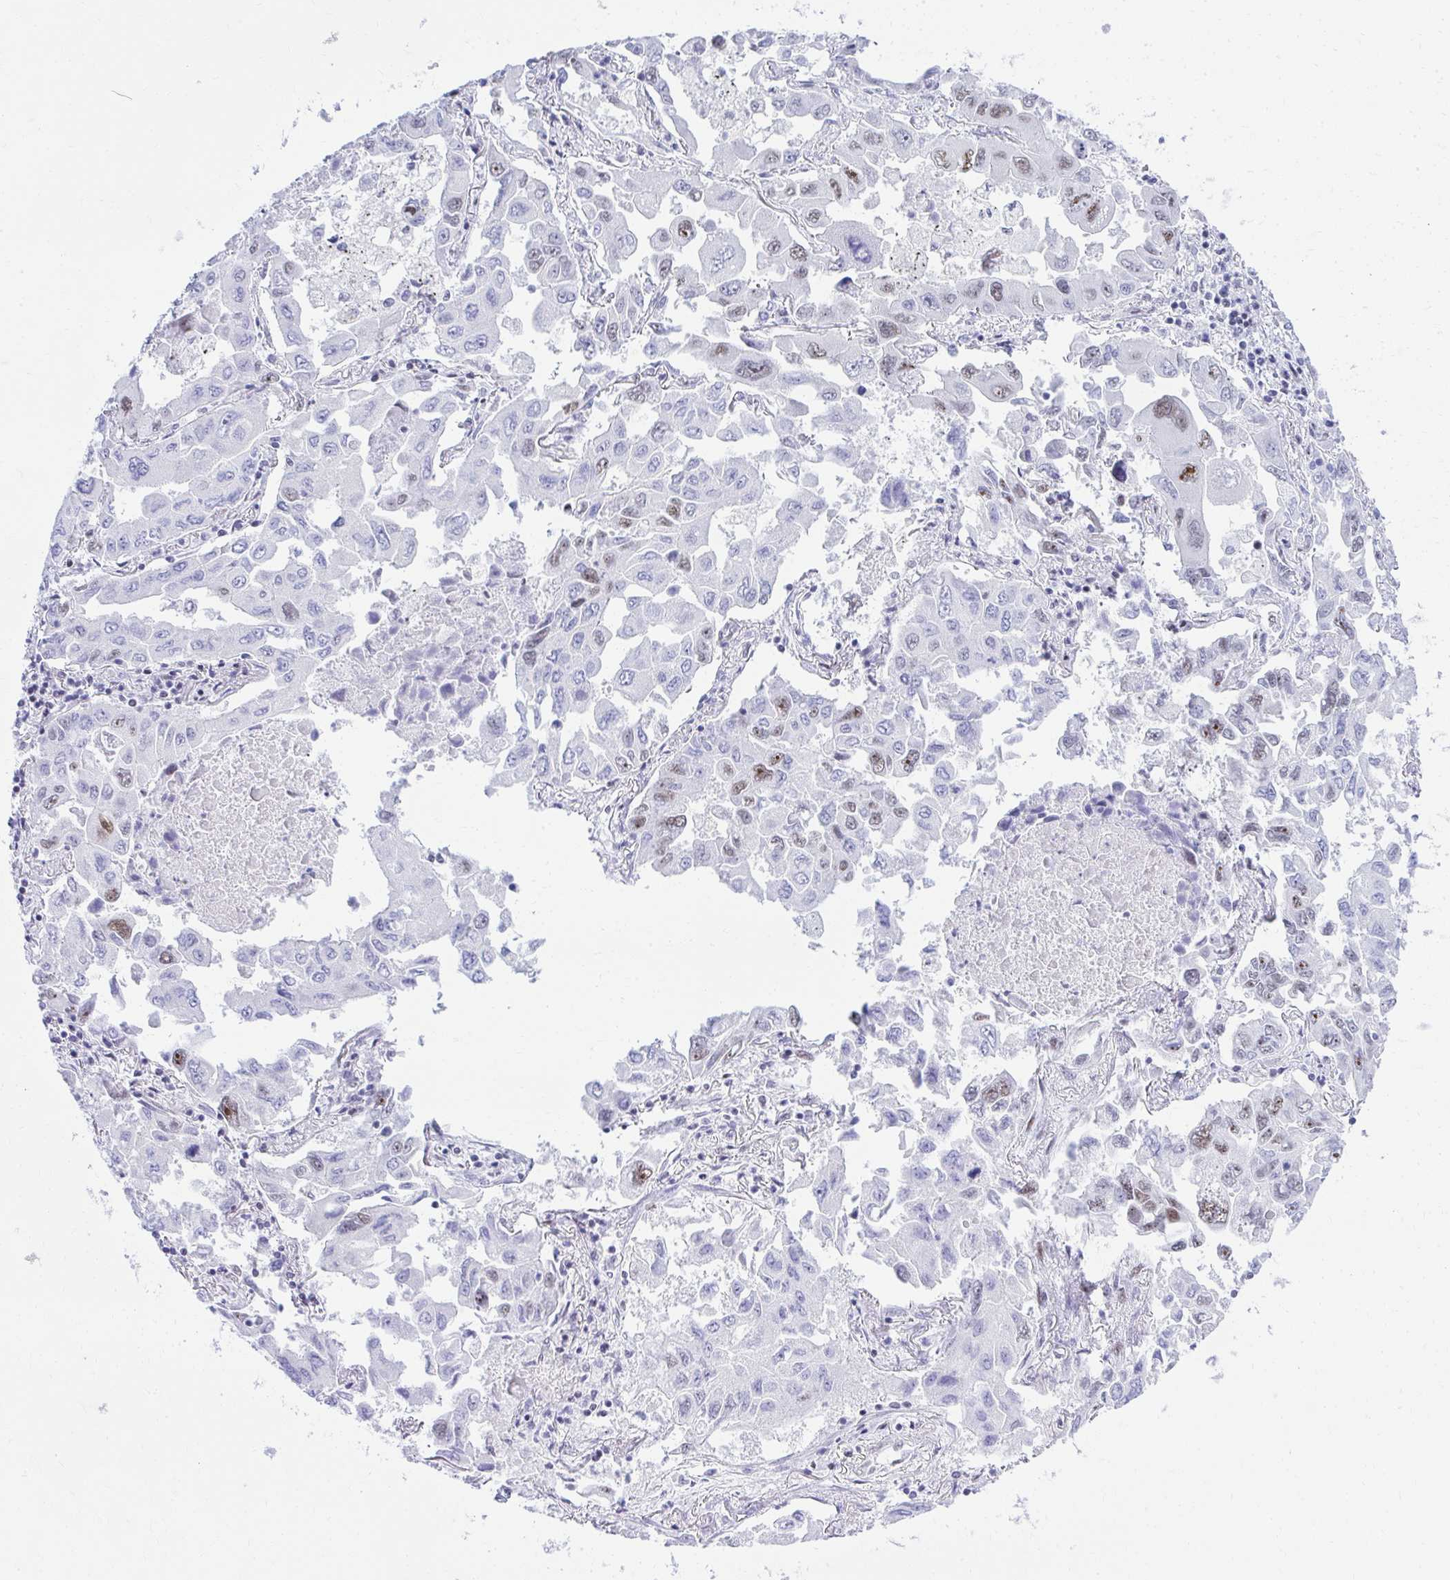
{"staining": {"intensity": "moderate", "quantity": "25%-75%", "location": "nuclear"}, "tissue": "lung cancer", "cell_type": "Tumor cells", "image_type": "cancer", "snomed": [{"axis": "morphology", "description": "Adenocarcinoma, NOS"}, {"axis": "topography", "description": "Lung"}], "caption": "This is a histology image of immunohistochemistry staining of lung adenocarcinoma, which shows moderate expression in the nuclear of tumor cells.", "gene": "GLDN", "patient": {"sex": "male", "age": 64}}